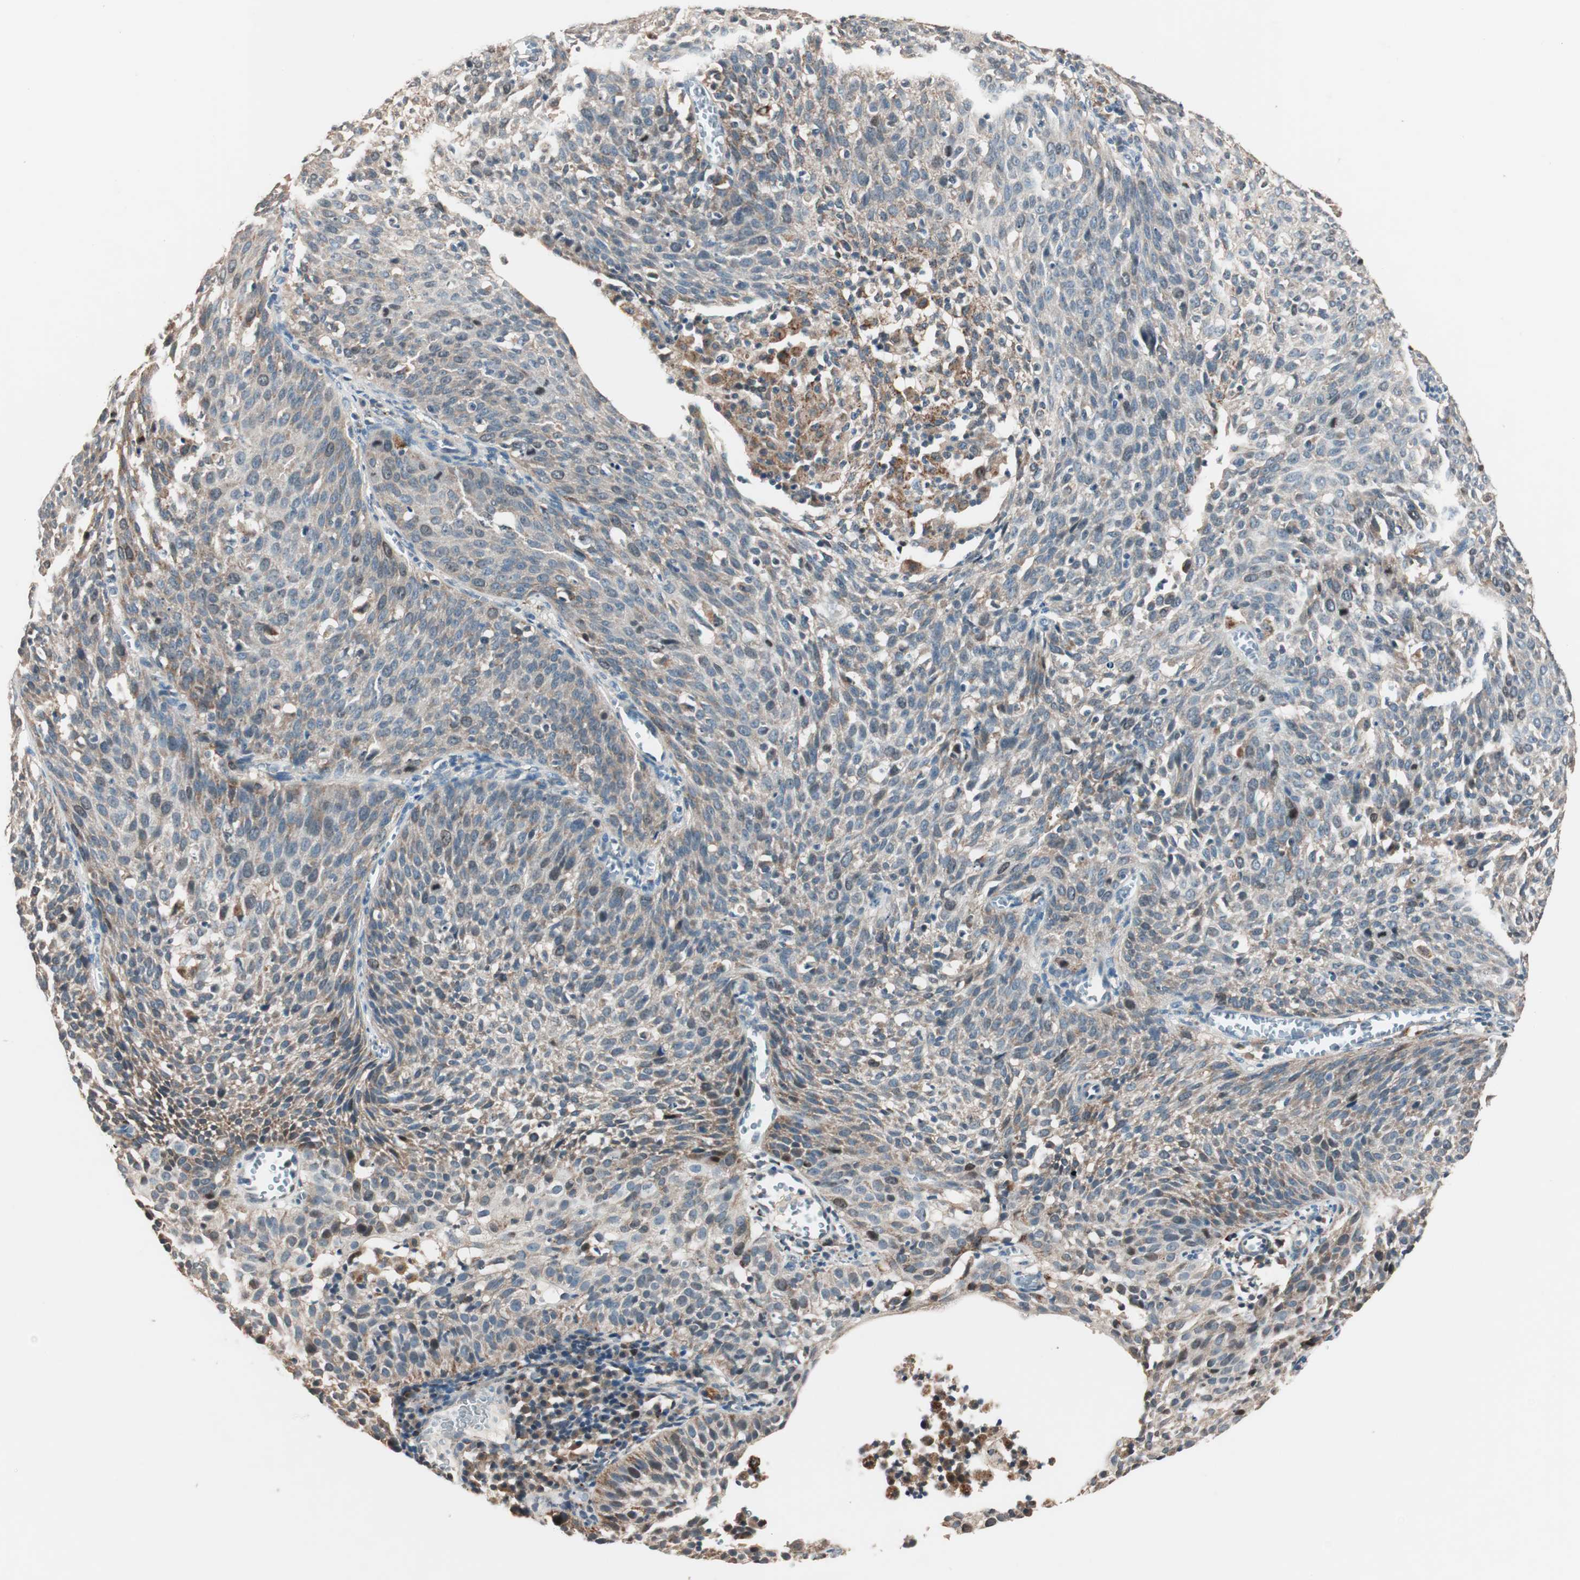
{"staining": {"intensity": "moderate", "quantity": ">75%", "location": "cytoplasmic/membranous,nuclear"}, "tissue": "cervical cancer", "cell_type": "Tumor cells", "image_type": "cancer", "snomed": [{"axis": "morphology", "description": "Squamous cell carcinoma, NOS"}, {"axis": "topography", "description": "Cervix"}], "caption": "Immunohistochemical staining of human squamous cell carcinoma (cervical) shows medium levels of moderate cytoplasmic/membranous and nuclear expression in about >75% of tumor cells. The protein of interest is stained brown, and the nuclei are stained in blue (DAB IHC with brightfield microscopy, high magnification).", "gene": "NFRKB", "patient": {"sex": "female", "age": 38}}